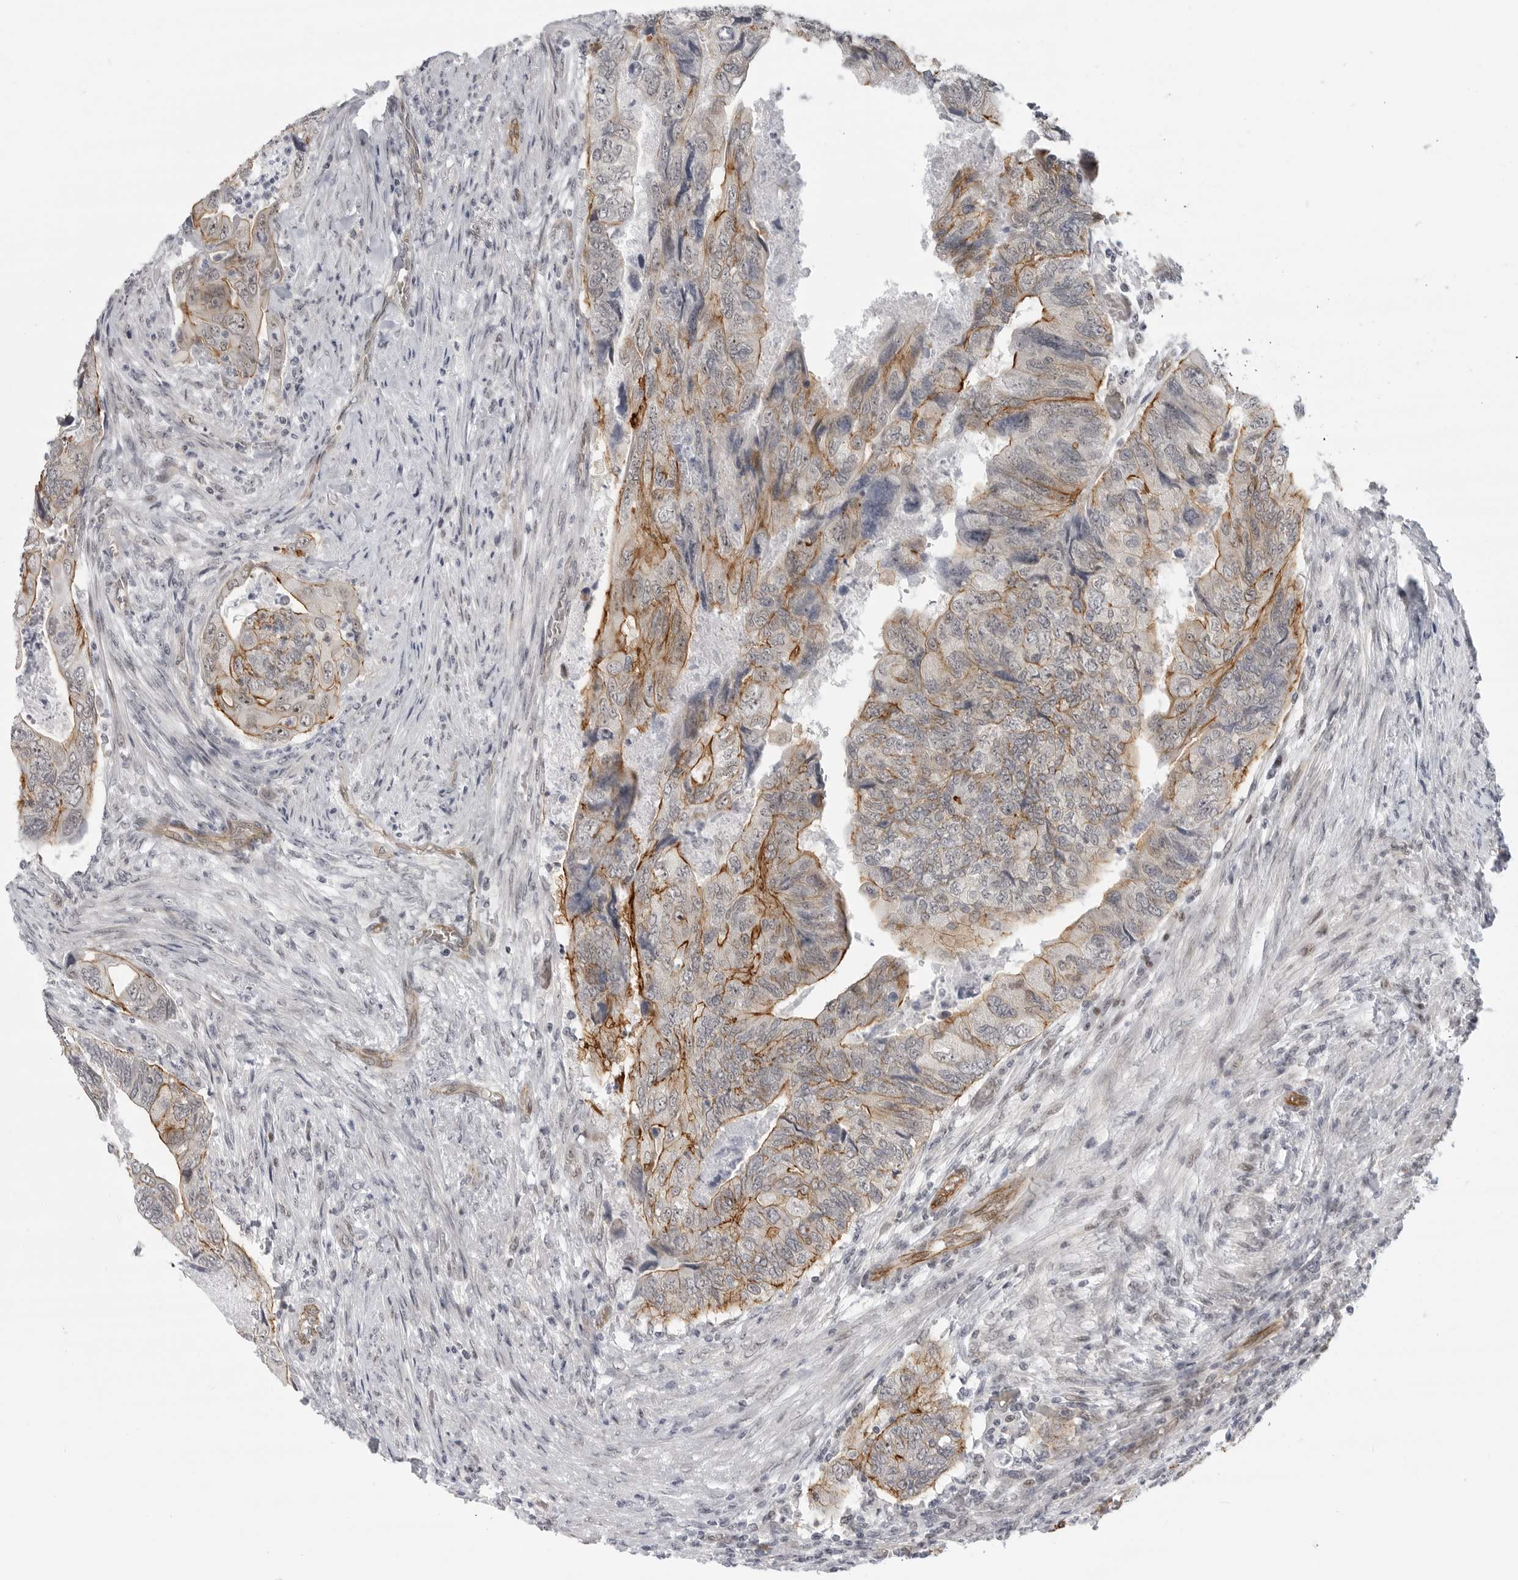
{"staining": {"intensity": "moderate", "quantity": "25%-75%", "location": "cytoplasmic/membranous"}, "tissue": "colorectal cancer", "cell_type": "Tumor cells", "image_type": "cancer", "snomed": [{"axis": "morphology", "description": "Adenocarcinoma, NOS"}, {"axis": "topography", "description": "Rectum"}], "caption": "Colorectal cancer (adenocarcinoma) stained with immunohistochemistry (IHC) exhibits moderate cytoplasmic/membranous expression in about 25%-75% of tumor cells.", "gene": "CEP295NL", "patient": {"sex": "male", "age": 63}}